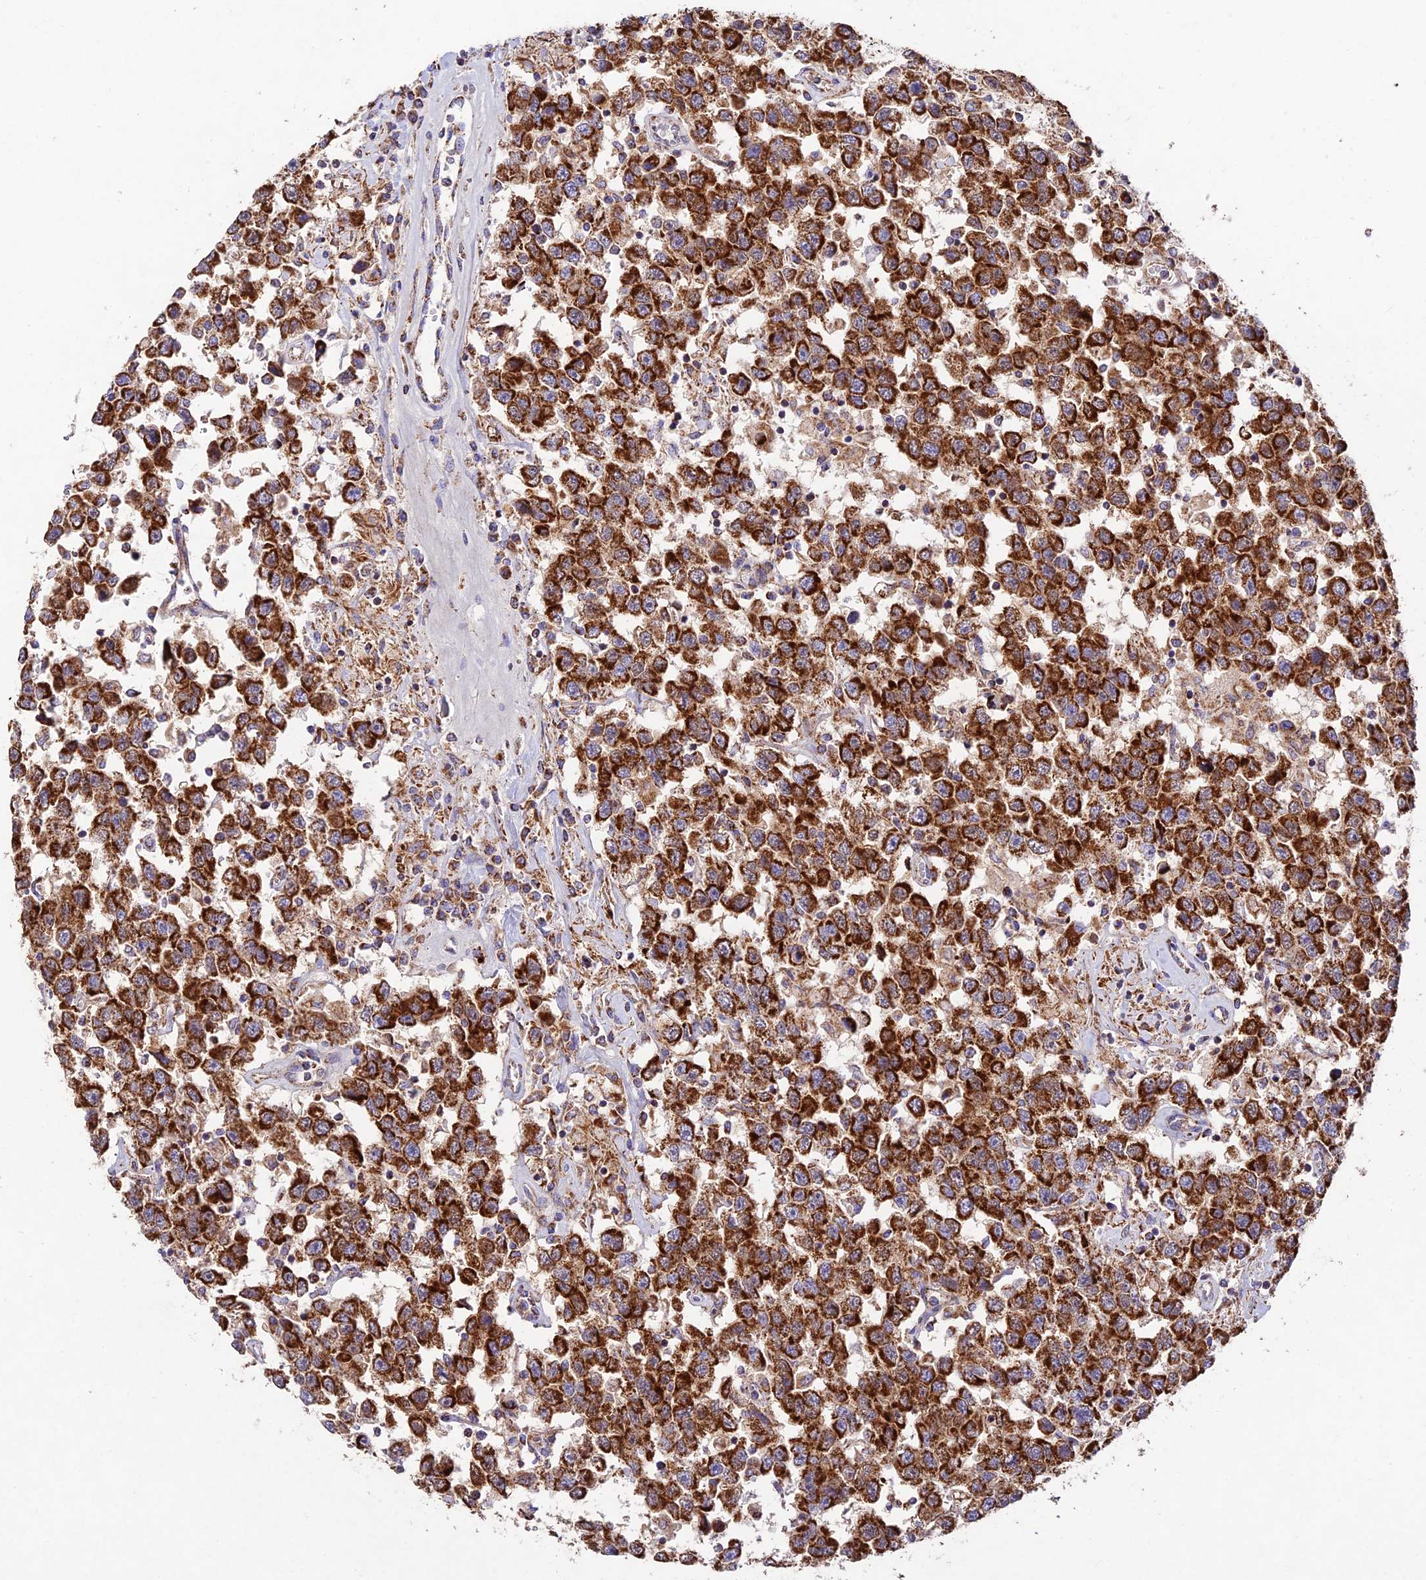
{"staining": {"intensity": "strong", "quantity": ">75%", "location": "cytoplasmic/membranous"}, "tissue": "testis cancer", "cell_type": "Tumor cells", "image_type": "cancer", "snomed": [{"axis": "morphology", "description": "Seminoma, NOS"}, {"axis": "topography", "description": "Testis"}], "caption": "Immunohistochemistry (DAB) staining of human seminoma (testis) demonstrates strong cytoplasmic/membranous protein positivity in about >75% of tumor cells.", "gene": "KHDC3L", "patient": {"sex": "male", "age": 41}}